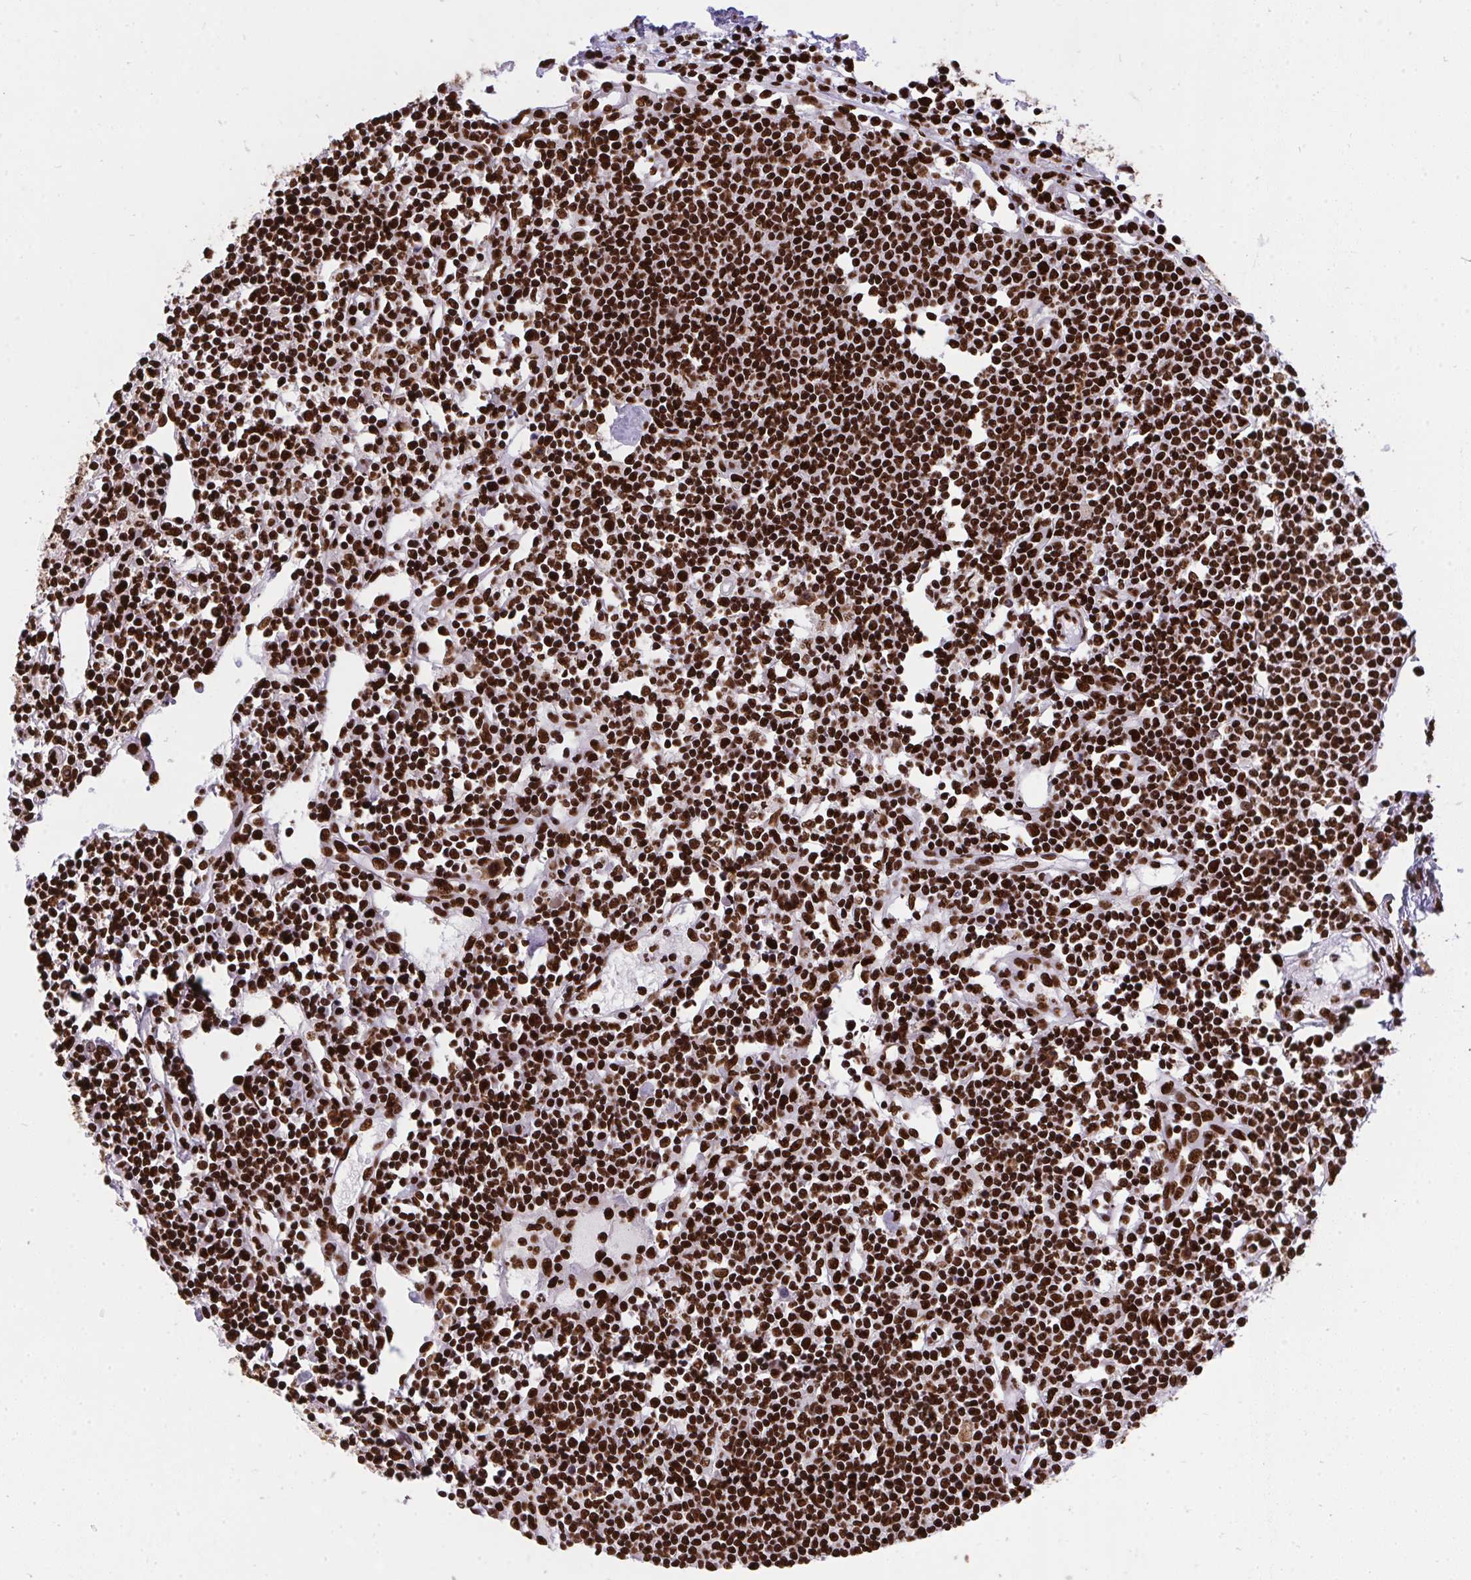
{"staining": {"intensity": "strong", "quantity": ">75%", "location": "nuclear"}, "tissue": "lymph node", "cell_type": "Germinal center cells", "image_type": "normal", "snomed": [{"axis": "morphology", "description": "Normal tissue, NOS"}, {"axis": "topography", "description": "Lymph node"}], "caption": "This histopathology image reveals IHC staining of unremarkable human lymph node, with high strong nuclear expression in about >75% of germinal center cells.", "gene": "HNRNPL", "patient": {"sex": "female", "age": 78}}